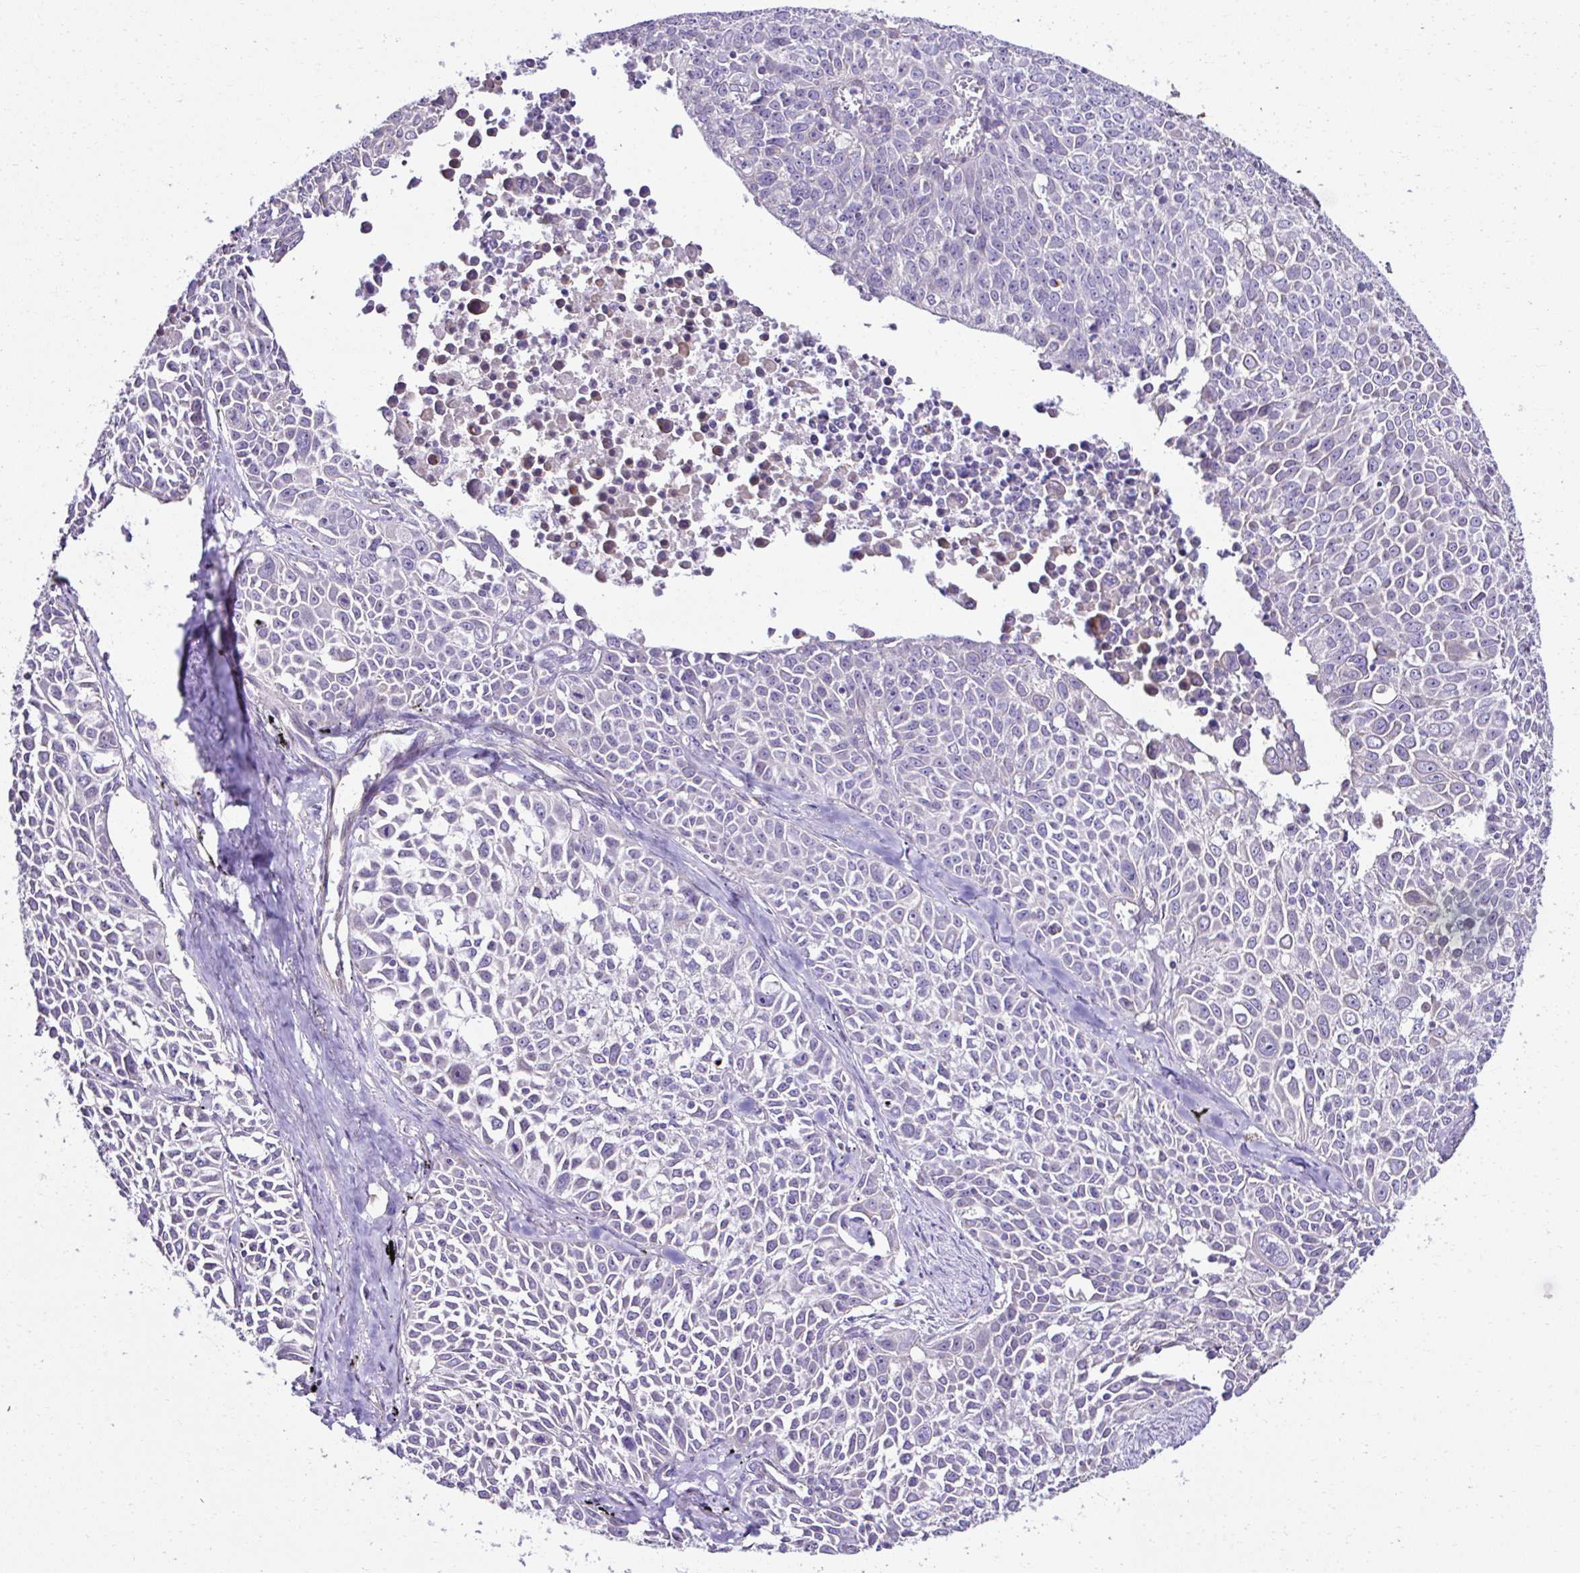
{"staining": {"intensity": "negative", "quantity": "none", "location": "none"}, "tissue": "lung cancer", "cell_type": "Tumor cells", "image_type": "cancer", "snomed": [{"axis": "morphology", "description": "Squamous cell carcinoma, NOS"}, {"axis": "morphology", "description": "Squamous cell carcinoma, metastatic, NOS"}, {"axis": "topography", "description": "Lymph node"}, {"axis": "topography", "description": "Lung"}], "caption": "IHC of human lung metastatic squamous cell carcinoma displays no staining in tumor cells. The staining is performed using DAB (3,3'-diaminobenzidine) brown chromogen with nuclei counter-stained in using hematoxylin.", "gene": "CCDC85C", "patient": {"sex": "female", "age": 62}}